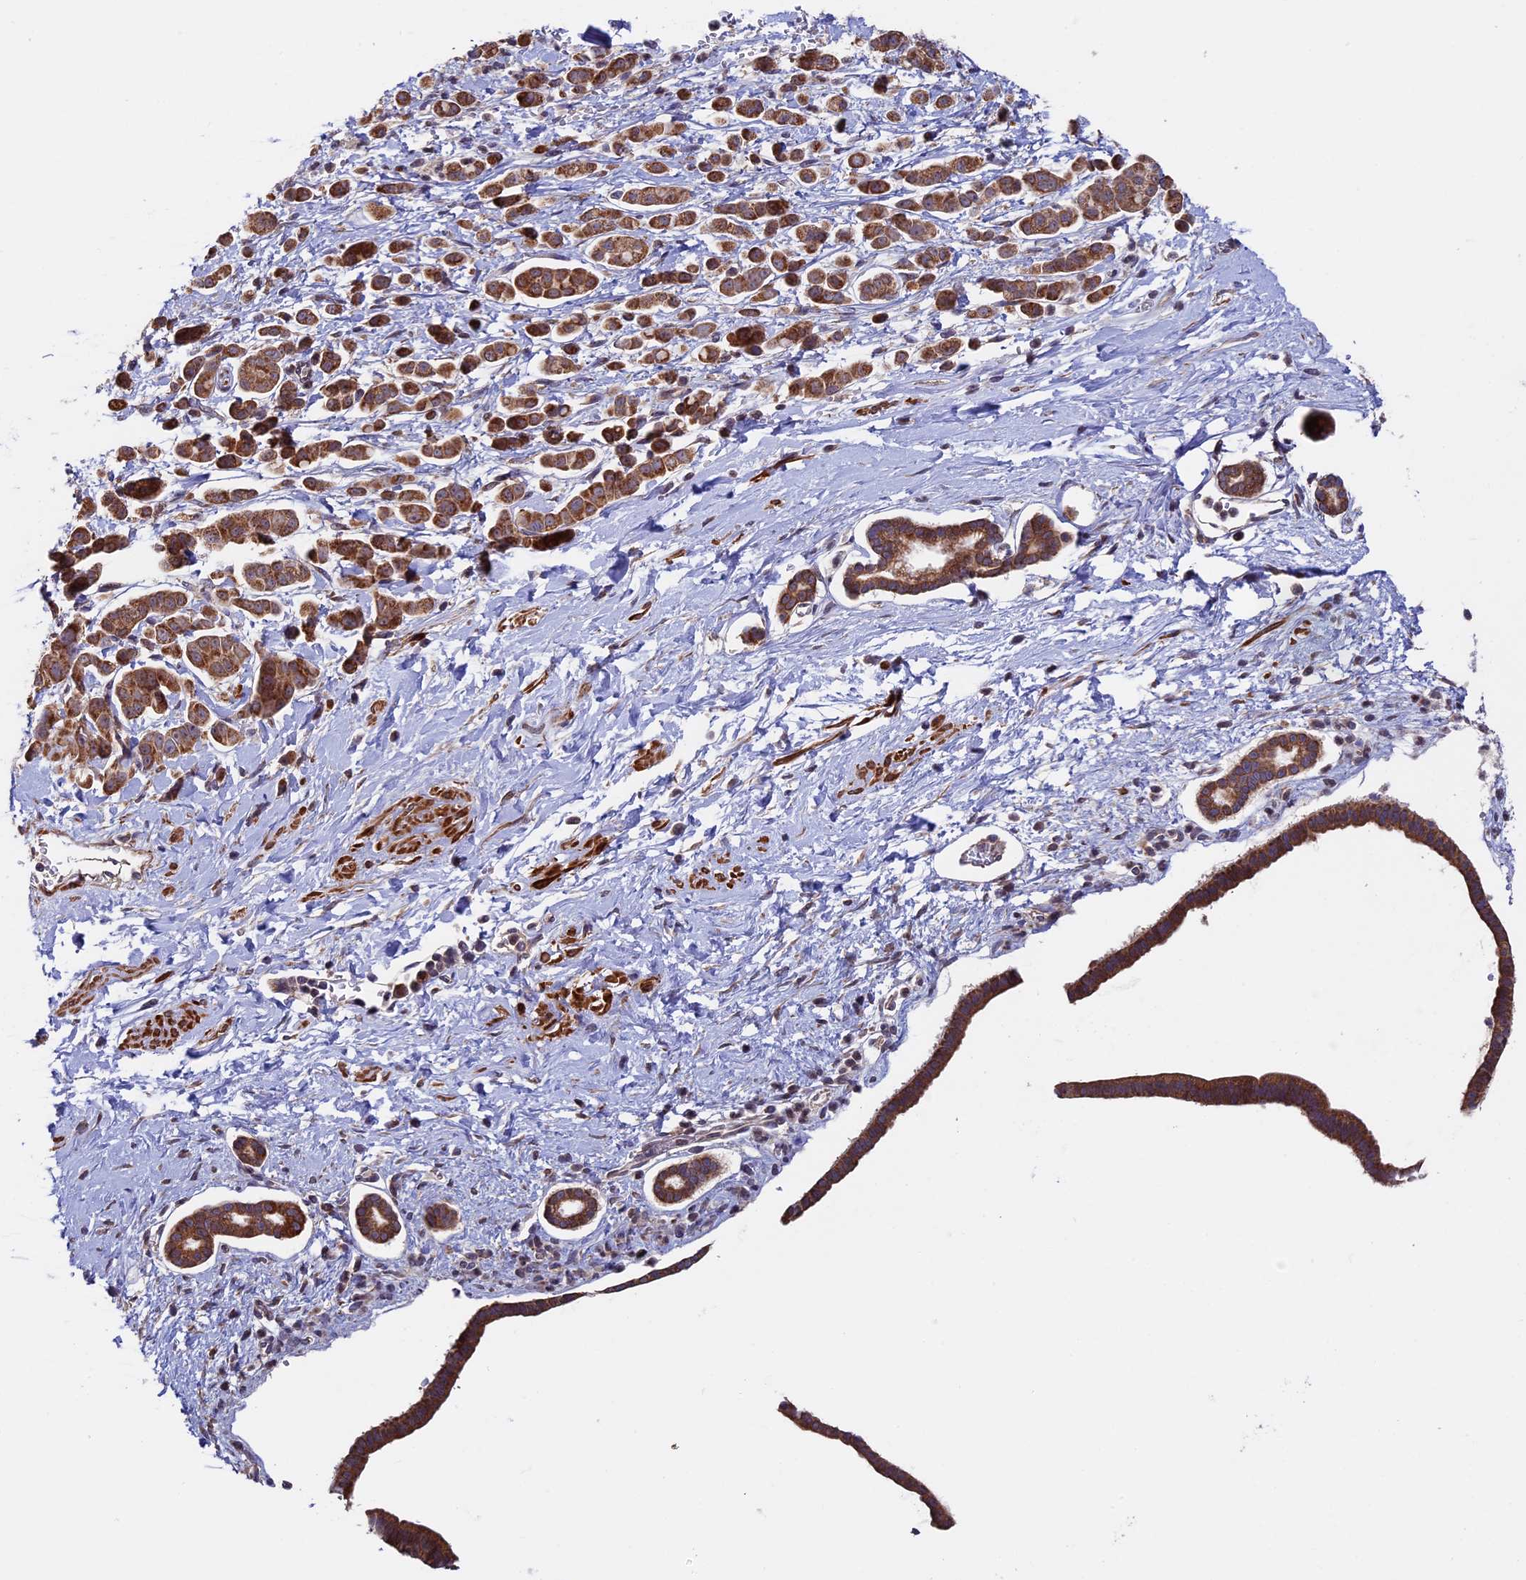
{"staining": {"intensity": "moderate", "quantity": ">75%", "location": "cytoplasmic/membranous"}, "tissue": "pancreatic cancer", "cell_type": "Tumor cells", "image_type": "cancer", "snomed": [{"axis": "morphology", "description": "Normal tissue, NOS"}, {"axis": "morphology", "description": "Adenocarcinoma, NOS"}, {"axis": "topography", "description": "Pancreas"}], "caption": "Immunohistochemistry of human pancreatic cancer demonstrates medium levels of moderate cytoplasmic/membranous expression in approximately >75% of tumor cells.", "gene": "RNF17", "patient": {"sex": "female", "age": 64}}